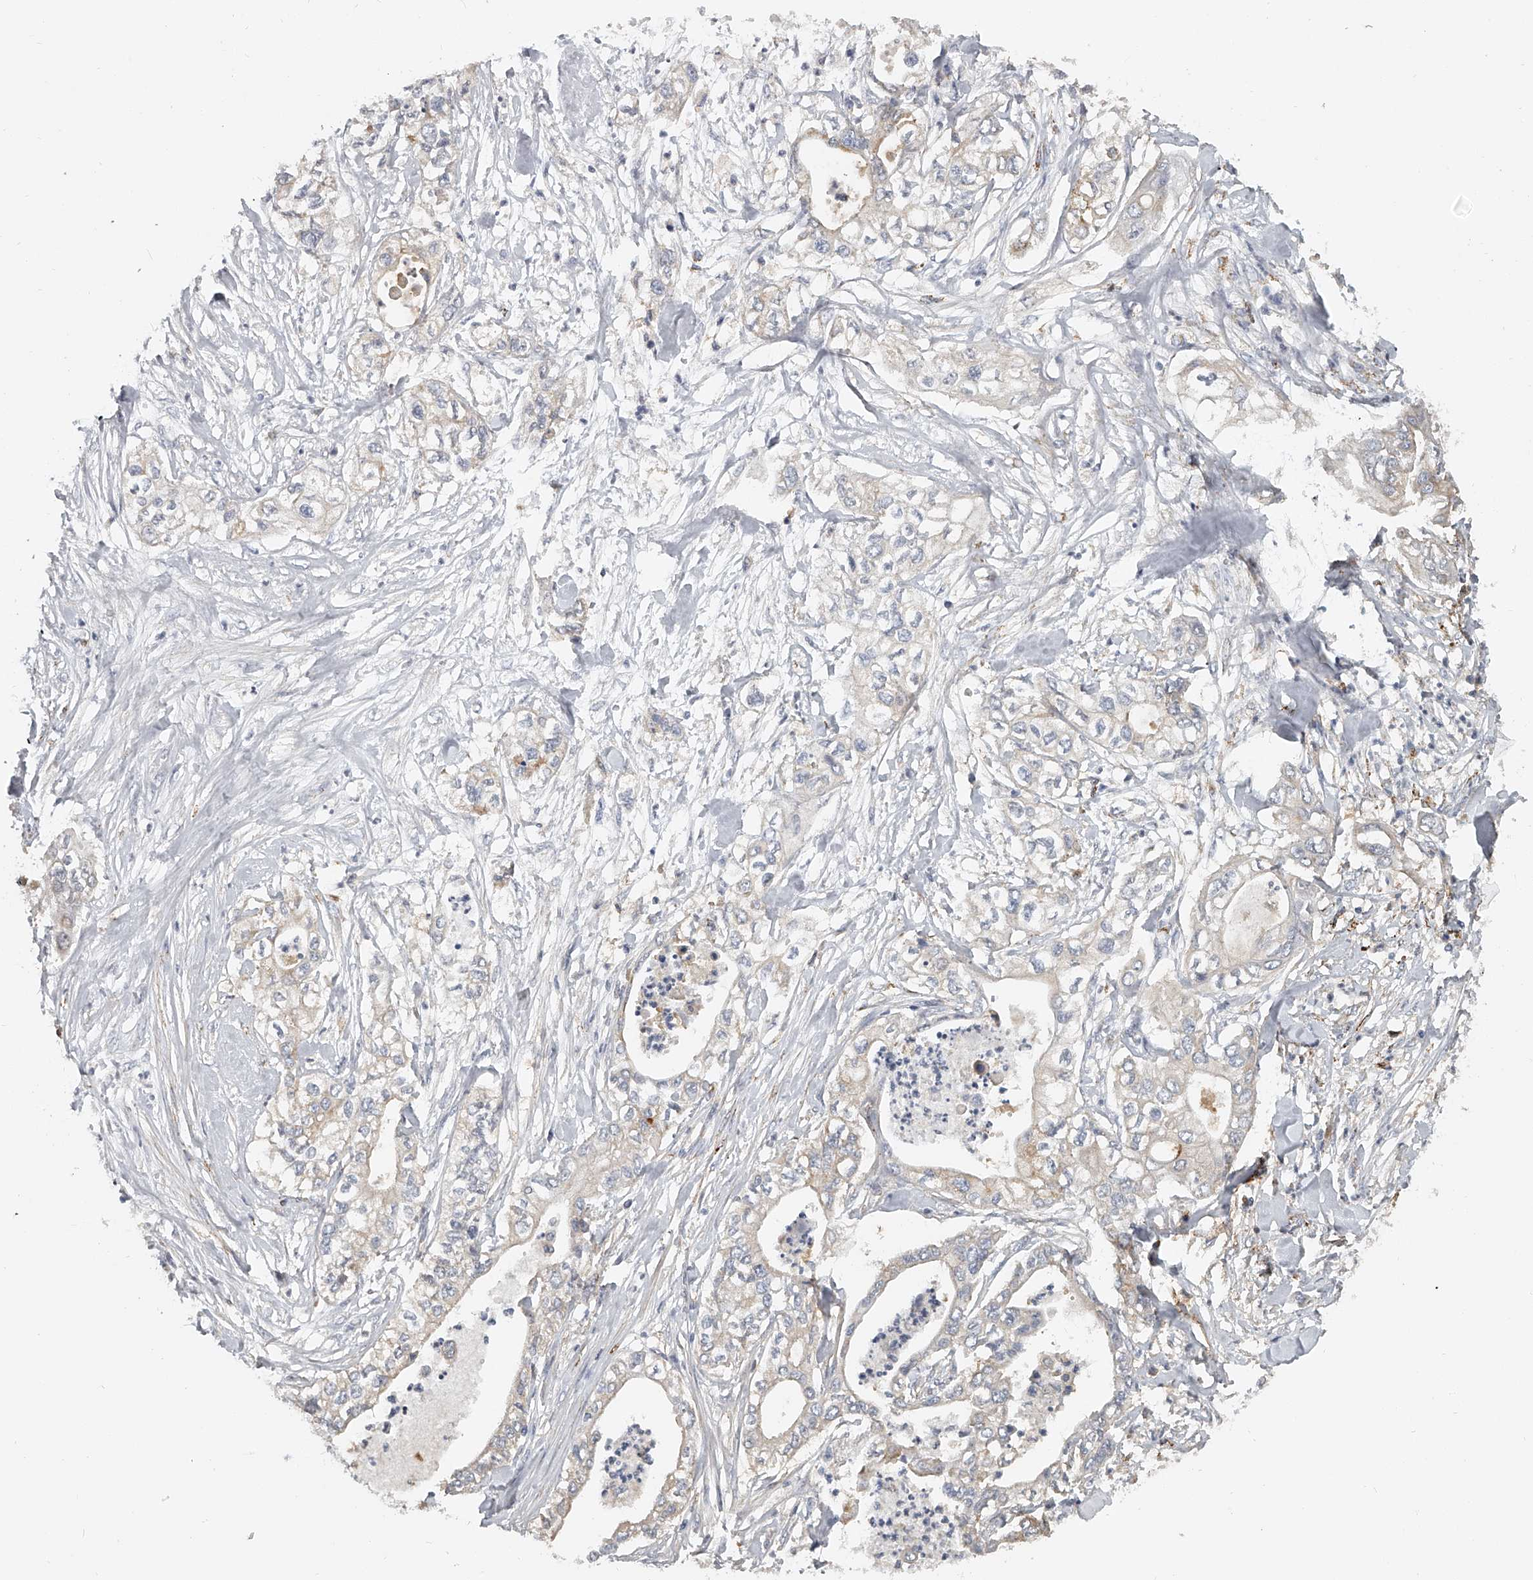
{"staining": {"intensity": "weak", "quantity": "<25%", "location": "cytoplasmic/membranous"}, "tissue": "pancreatic cancer", "cell_type": "Tumor cells", "image_type": "cancer", "snomed": [{"axis": "morphology", "description": "Adenocarcinoma, NOS"}, {"axis": "topography", "description": "Pancreas"}], "caption": "Protein analysis of adenocarcinoma (pancreatic) exhibits no significant staining in tumor cells.", "gene": "KLHL7", "patient": {"sex": "female", "age": 78}}